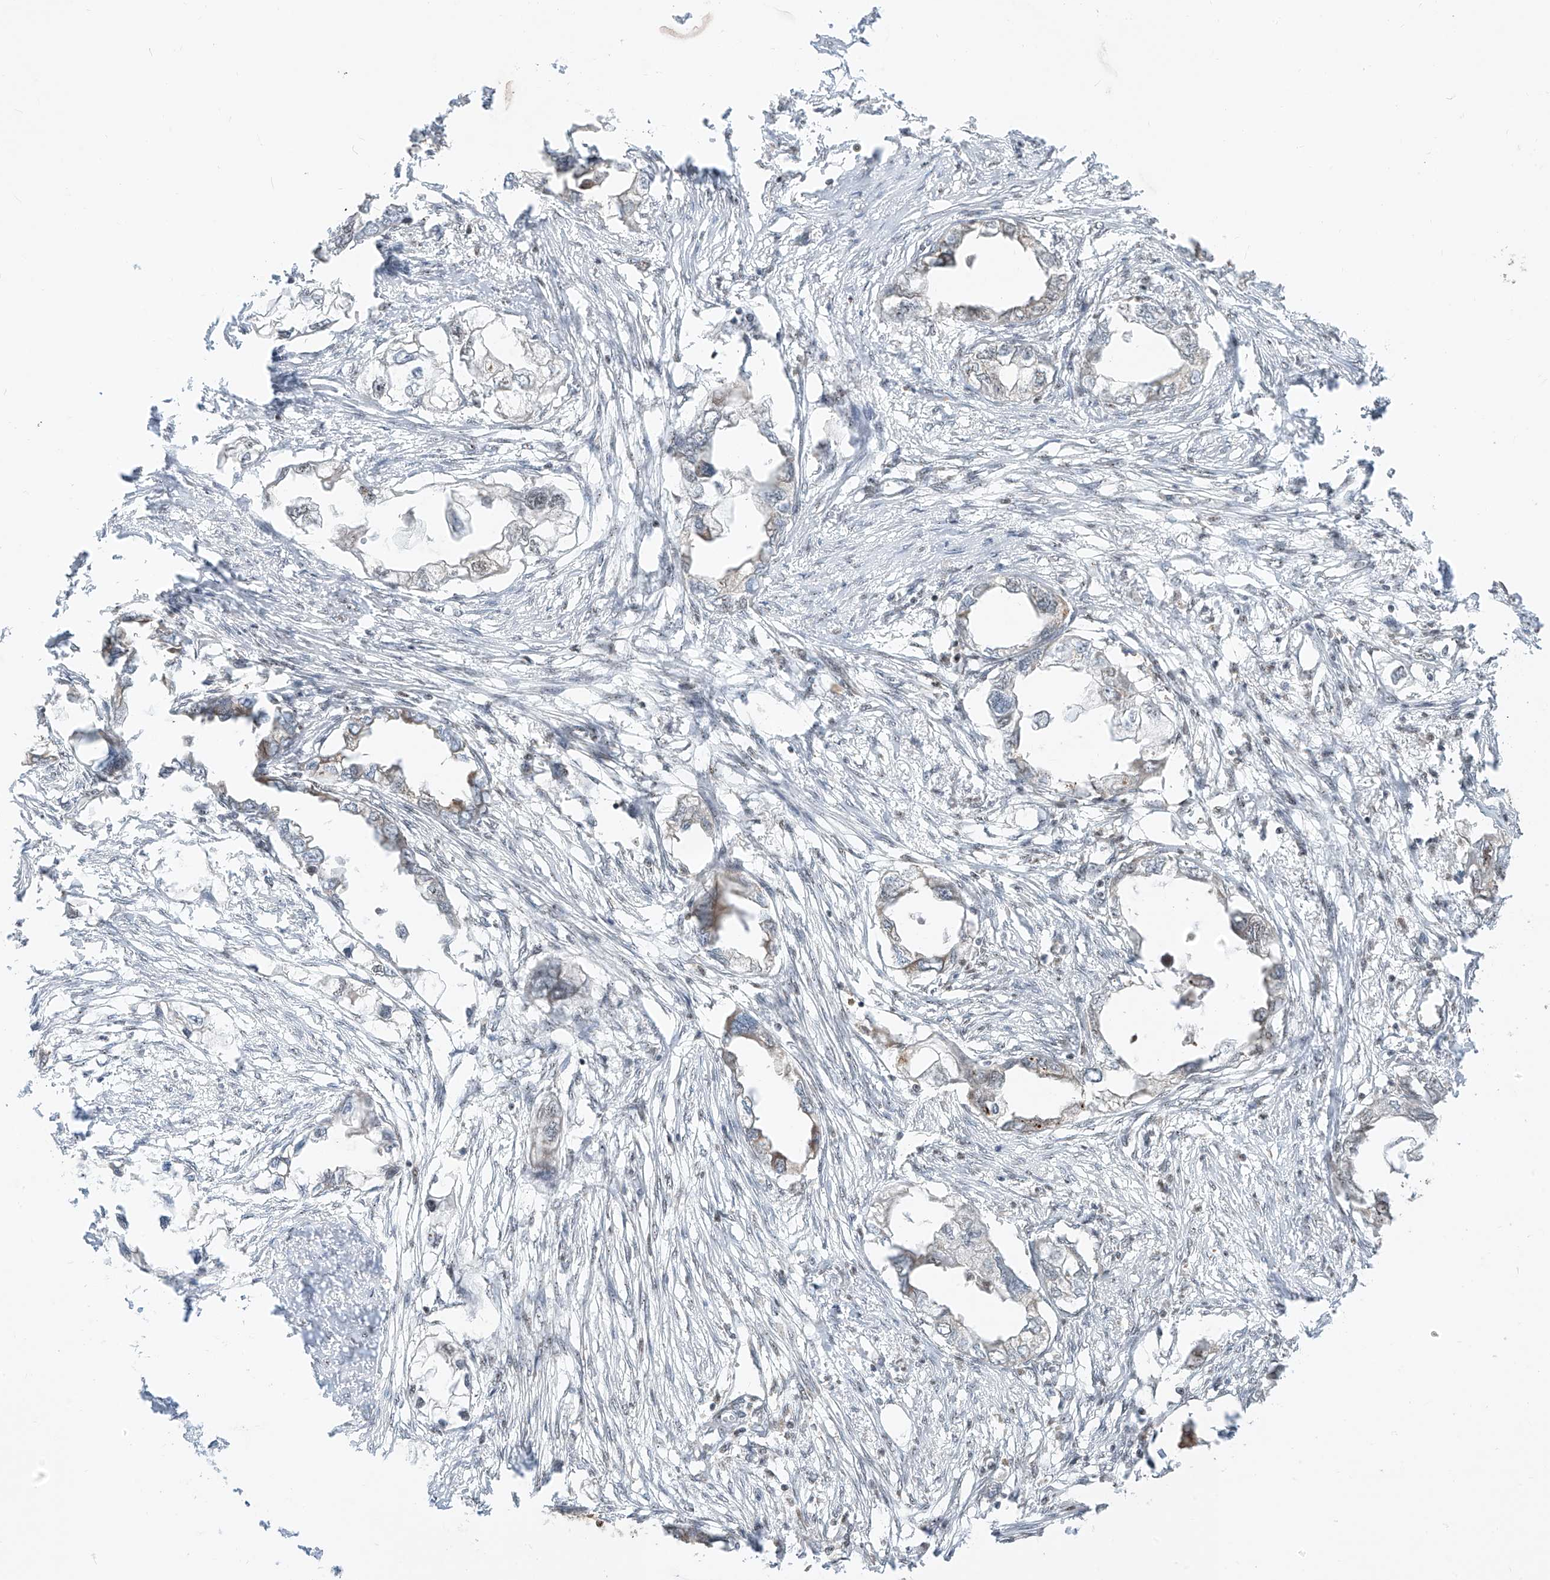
{"staining": {"intensity": "moderate", "quantity": "<25%", "location": "nuclear"}, "tissue": "endometrial cancer", "cell_type": "Tumor cells", "image_type": "cancer", "snomed": [{"axis": "morphology", "description": "Adenocarcinoma, NOS"}, {"axis": "morphology", "description": "Adenocarcinoma, metastatic, NOS"}, {"axis": "topography", "description": "Adipose tissue"}, {"axis": "topography", "description": "Endometrium"}], "caption": "Human endometrial adenocarcinoma stained for a protein (brown) displays moderate nuclear positive positivity in approximately <25% of tumor cells.", "gene": "ZBTB8A", "patient": {"sex": "female", "age": 67}}